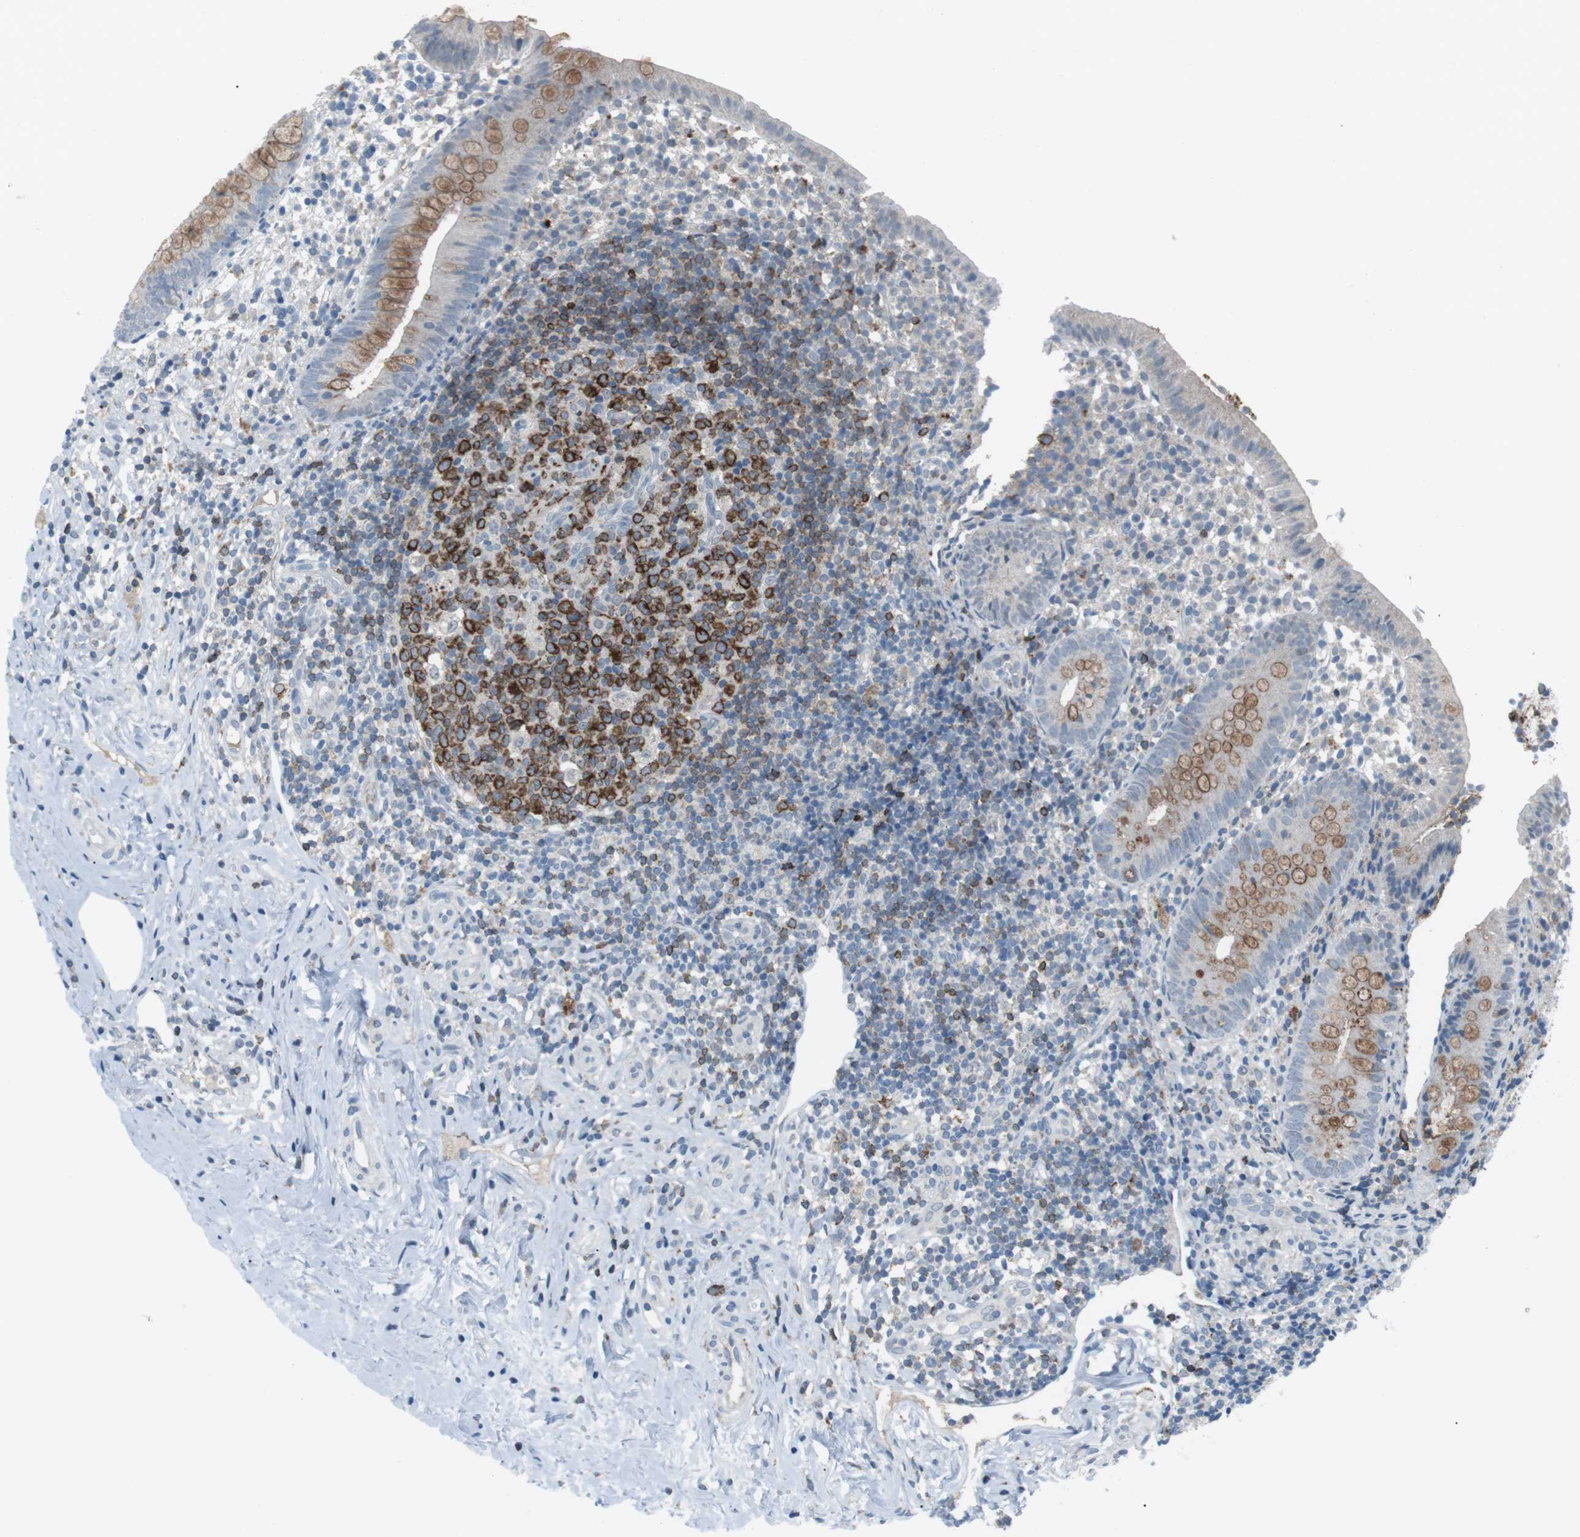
{"staining": {"intensity": "moderate", "quantity": "25%-75%", "location": "cytoplasmic/membranous"}, "tissue": "appendix", "cell_type": "Glandular cells", "image_type": "normal", "snomed": [{"axis": "morphology", "description": "Normal tissue, NOS"}, {"axis": "topography", "description": "Appendix"}], "caption": "Appendix stained with IHC shows moderate cytoplasmic/membranous staining in approximately 25%-75% of glandular cells. (DAB IHC with brightfield microscopy, high magnification).", "gene": "FCRLA", "patient": {"sex": "female", "age": 20}}